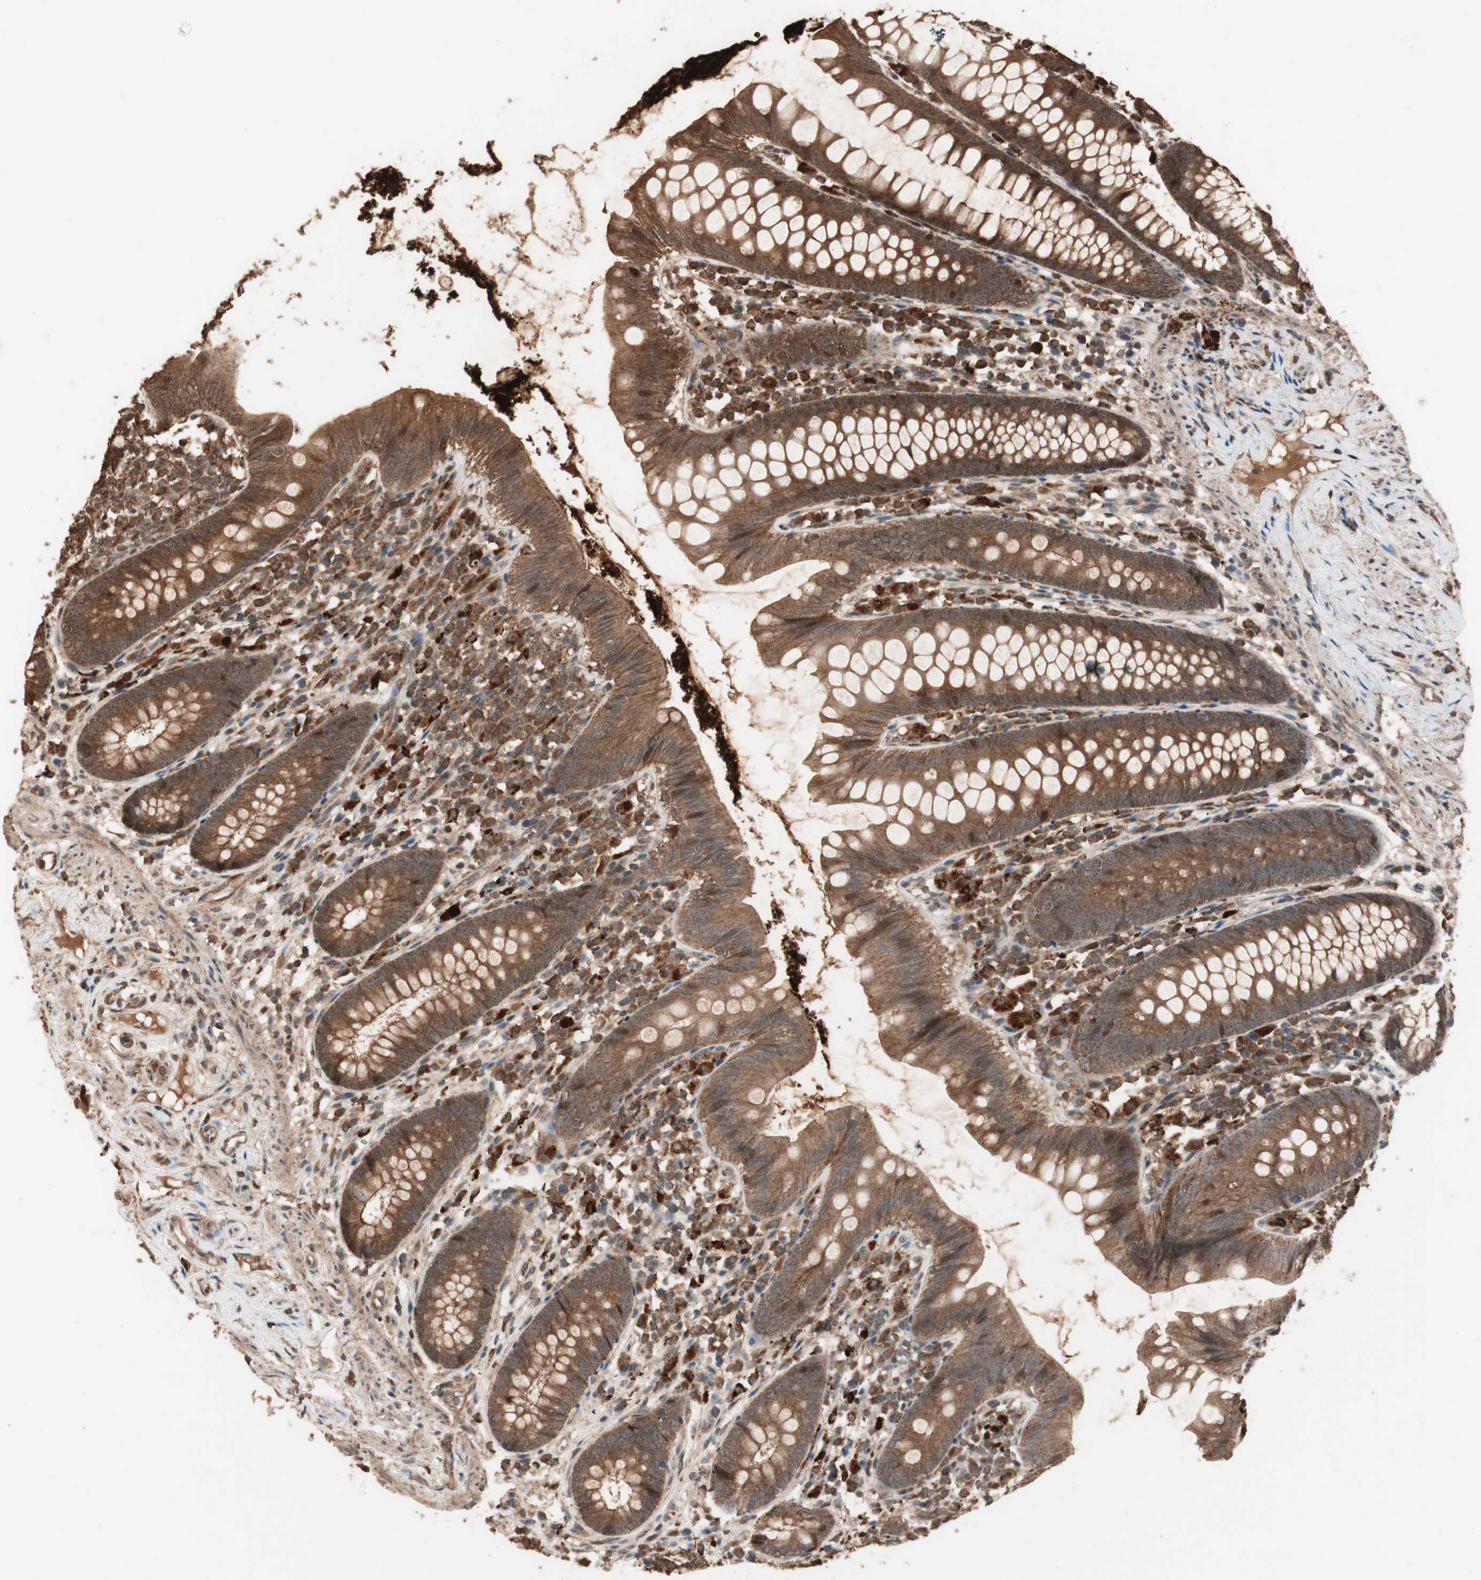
{"staining": {"intensity": "strong", "quantity": ">75%", "location": "cytoplasmic/membranous"}, "tissue": "appendix", "cell_type": "Glandular cells", "image_type": "normal", "snomed": [{"axis": "morphology", "description": "Normal tissue, NOS"}, {"axis": "topography", "description": "Appendix"}], "caption": "Immunohistochemistry micrograph of unremarkable human appendix stained for a protein (brown), which demonstrates high levels of strong cytoplasmic/membranous expression in about >75% of glandular cells.", "gene": "USP20", "patient": {"sex": "male", "age": 52}}